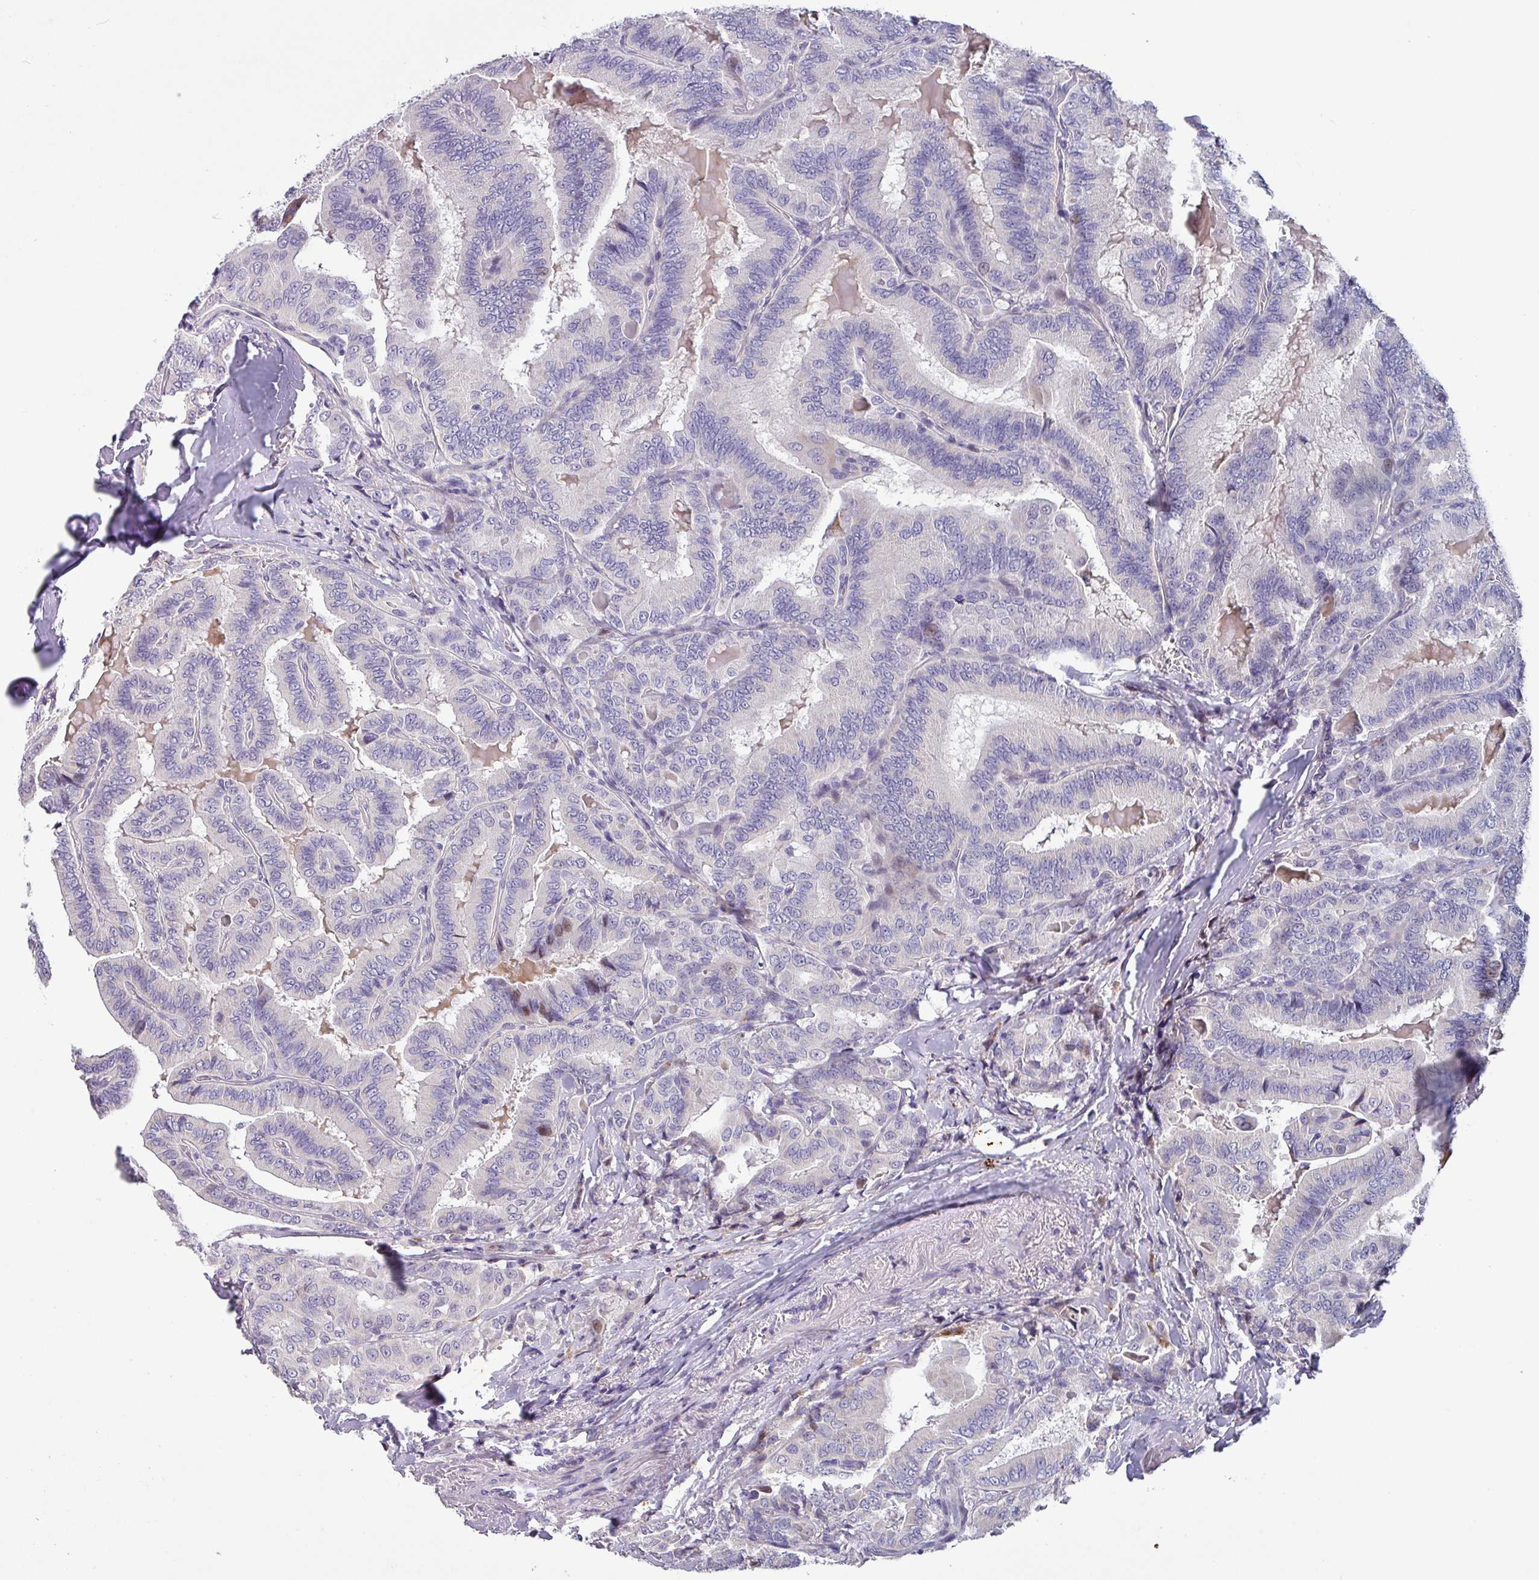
{"staining": {"intensity": "weak", "quantity": "<25%", "location": "nuclear"}, "tissue": "thyroid cancer", "cell_type": "Tumor cells", "image_type": "cancer", "snomed": [{"axis": "morphology", "description": "Papillary adenocarcinoma, NOS"}, {"axis": "topography", "description": "Thyroid gland"}], "caption": "Immunohistochemistry (IHC) photomicrograph of thyroid cancer stained for a protein (brown), which demonstrates no positivity in tumor cells.", "gene": "KLHL3", "patient": {"sex": "male", "age": 61}}